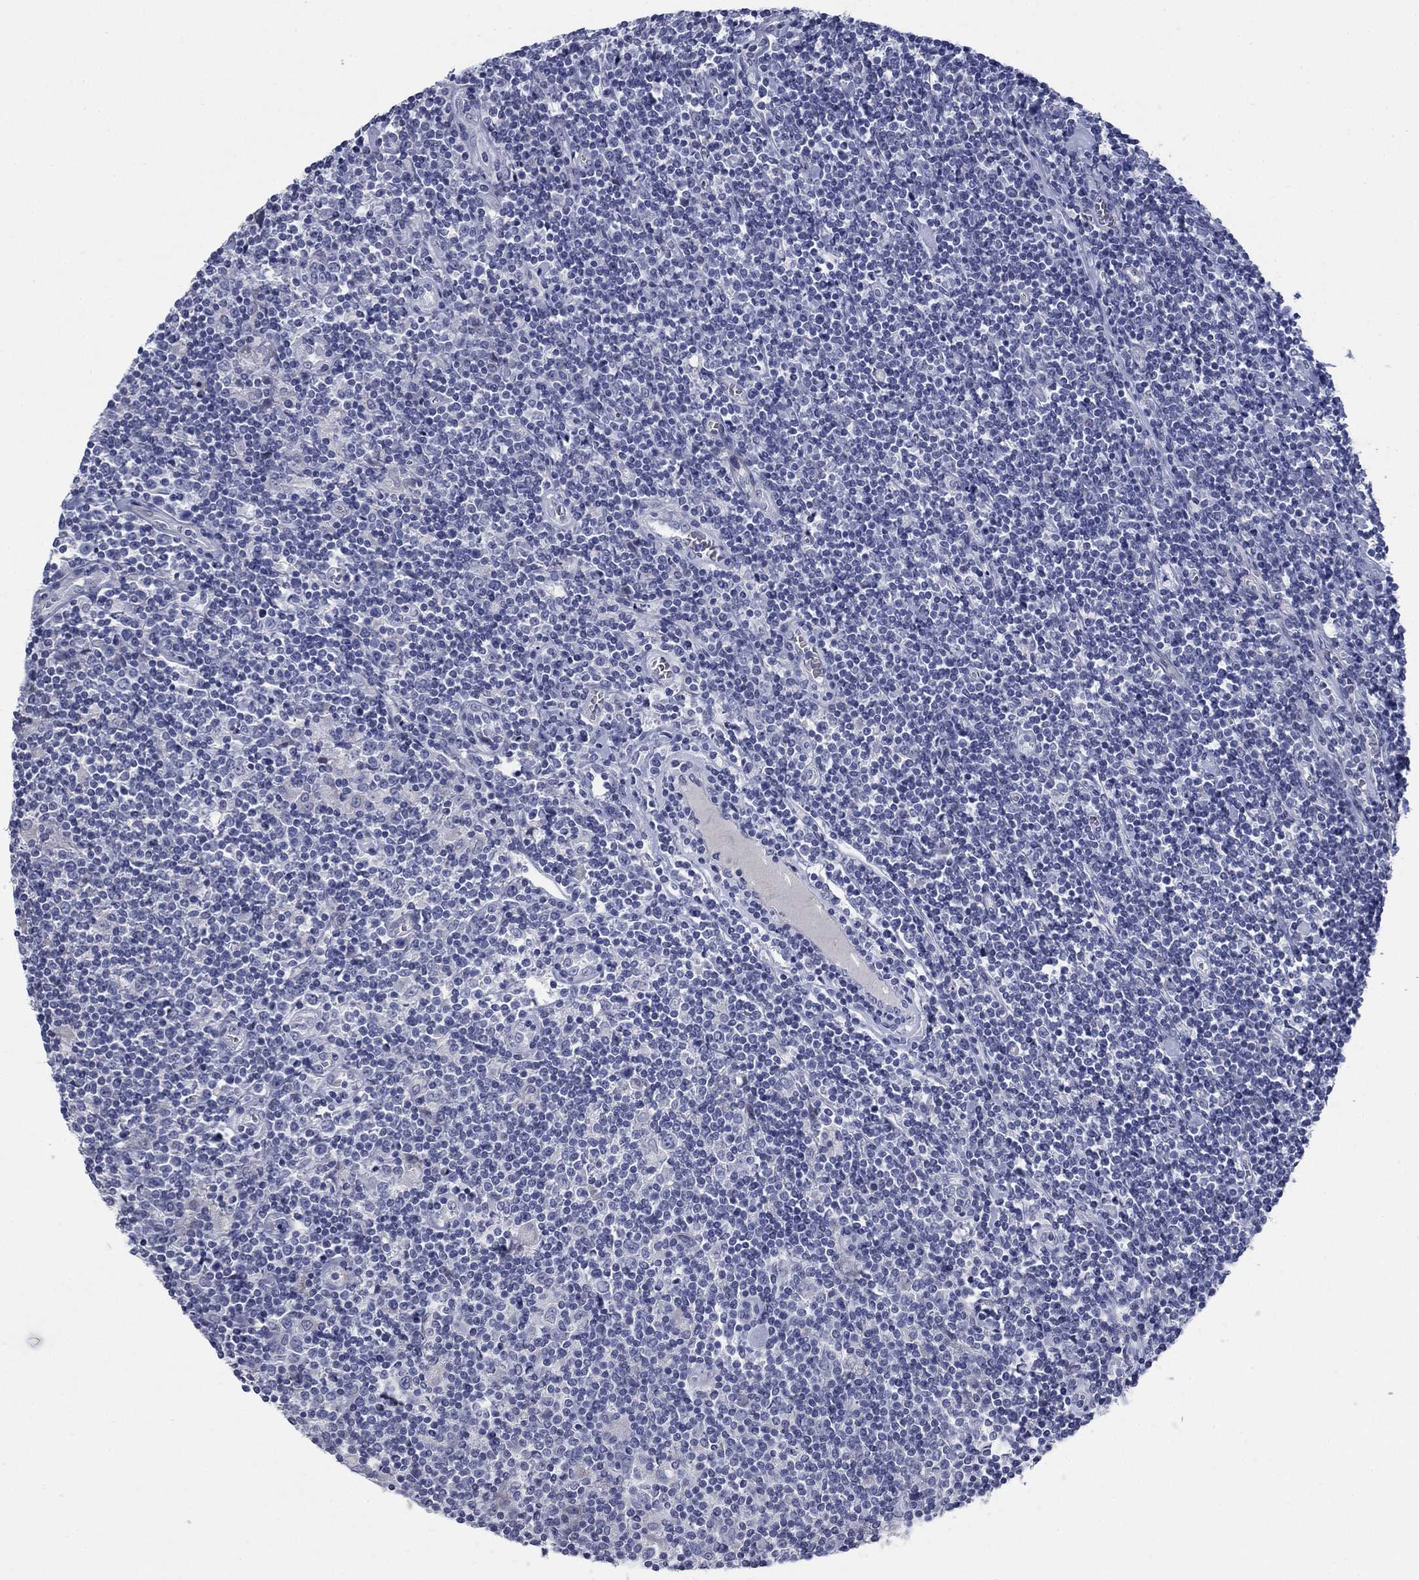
{"staining": {"intensity": "negative", "quantity": "none", "location": "none"}, "tissue": "lymphoma", "cell_type": "Tumor cells", "image_type": "cancer", "snomed": [{"axis": "morphology", "description": "Hodgkin's disease, NOS"}, {"axis": "topography", "description": "Lymph node"}], "caption": "DAB immunohistochemical staining of human Hodgkin's disease exhibits no significant staining in tumor cells. The staining is performed using DAB brown chromogen with nuclei counter-stained in using hematoxylin.", "gene": "DNER", "patient": {"sex": "male", "age": 40}}